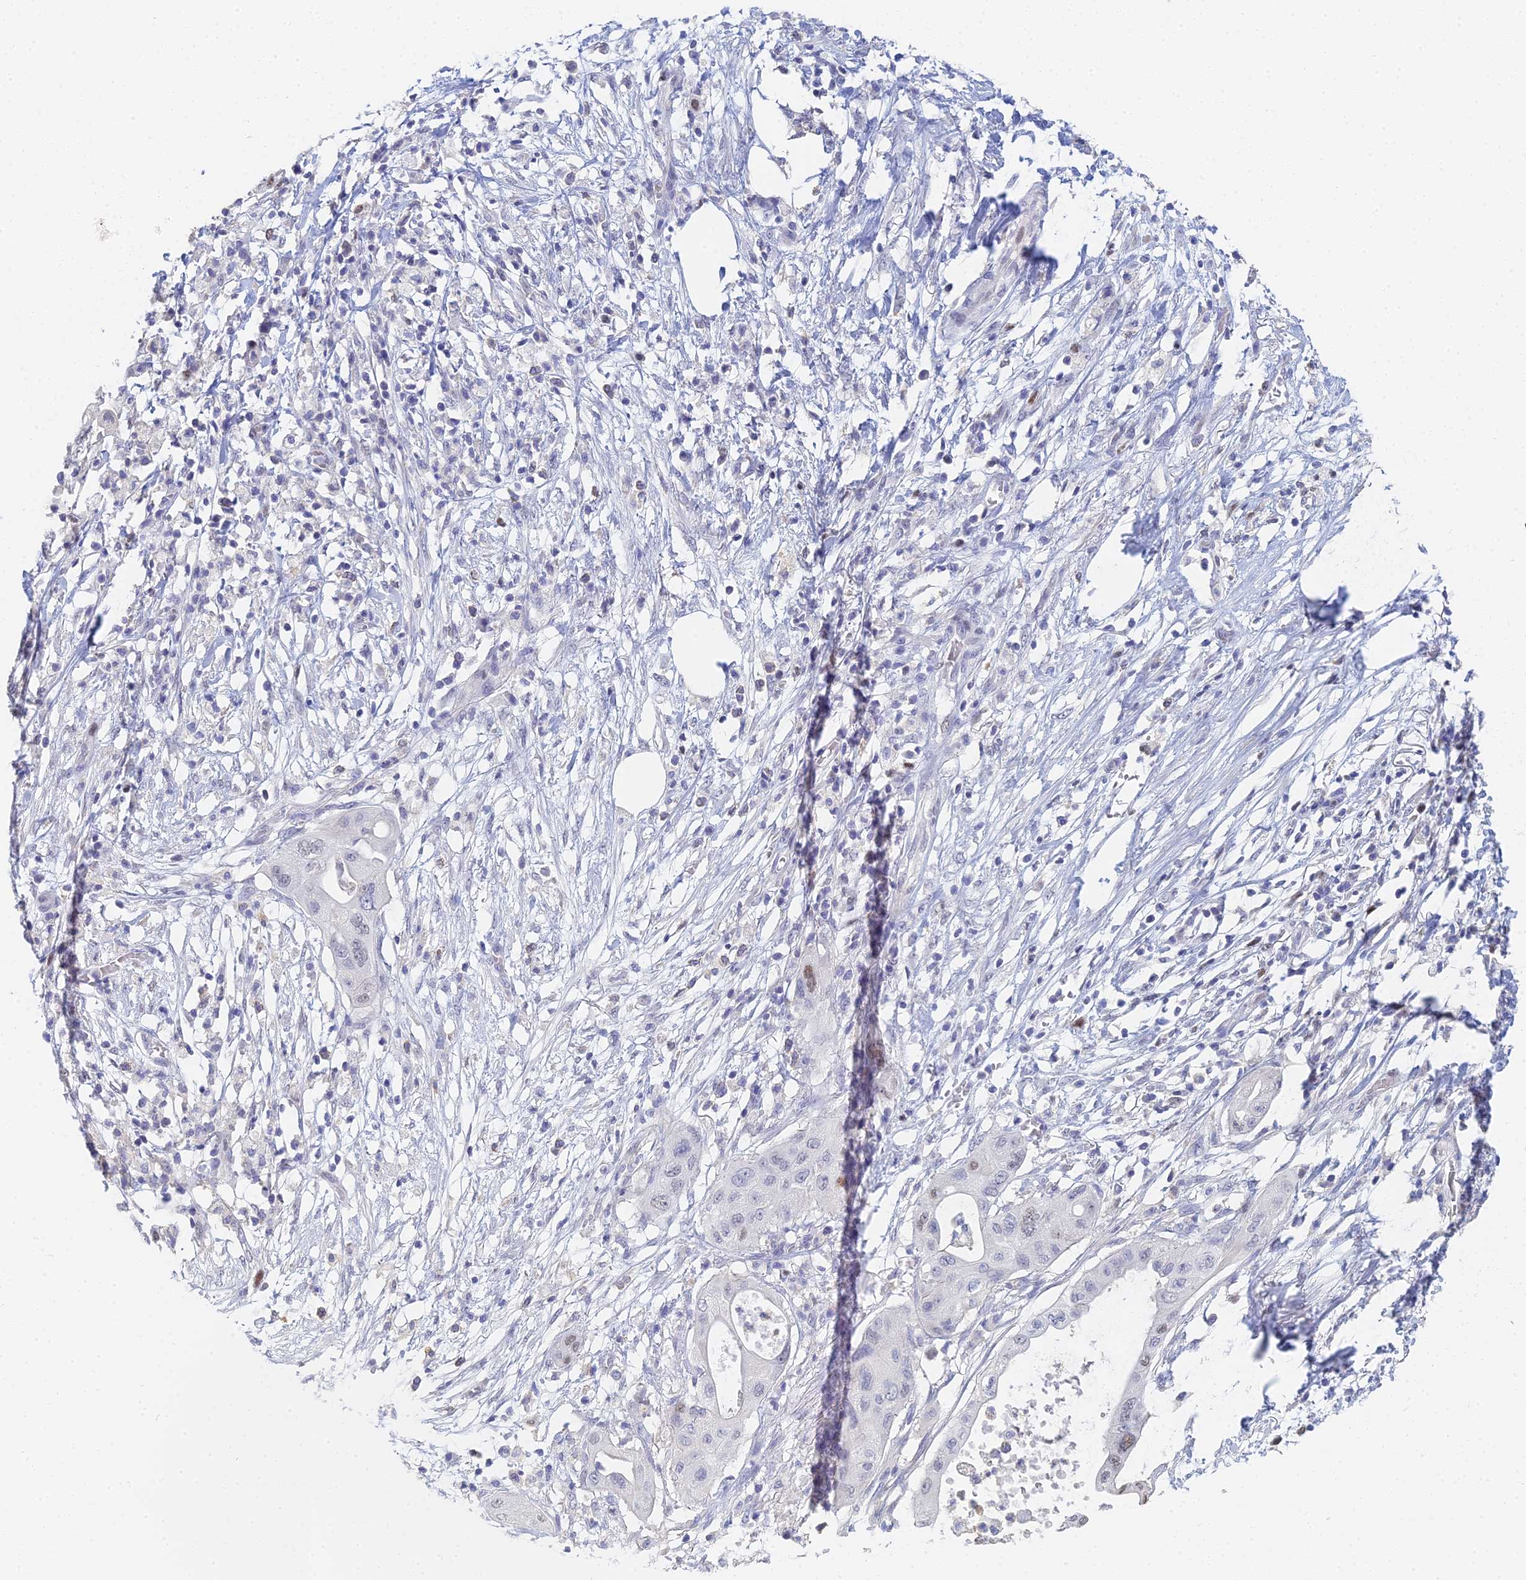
{"staining": {"intensity": "weak", "quantity": "<25%", "location": "nuclear"}, "tissue": "pancreatic cancer", "cell_type": "Tumor cells", "image_type": "cancer", "snomed": [{"axis": "morphology", "description": "Adenocarcinoma, NOS"}, {"axis": "topography", "description": "Pancreas"}], "caption": "A high-resolution image shows immunohistochemistry staining of pancreatic adenocarcinoma, which reveals no significant positivity in tumor cells. (DAB (3,3'-diaminobenzidine) immunohistochemistry (IHC) with hematoxylin counter stain).", "gene": "MCM2", "patient": {"sex": "male", "age": 68}}